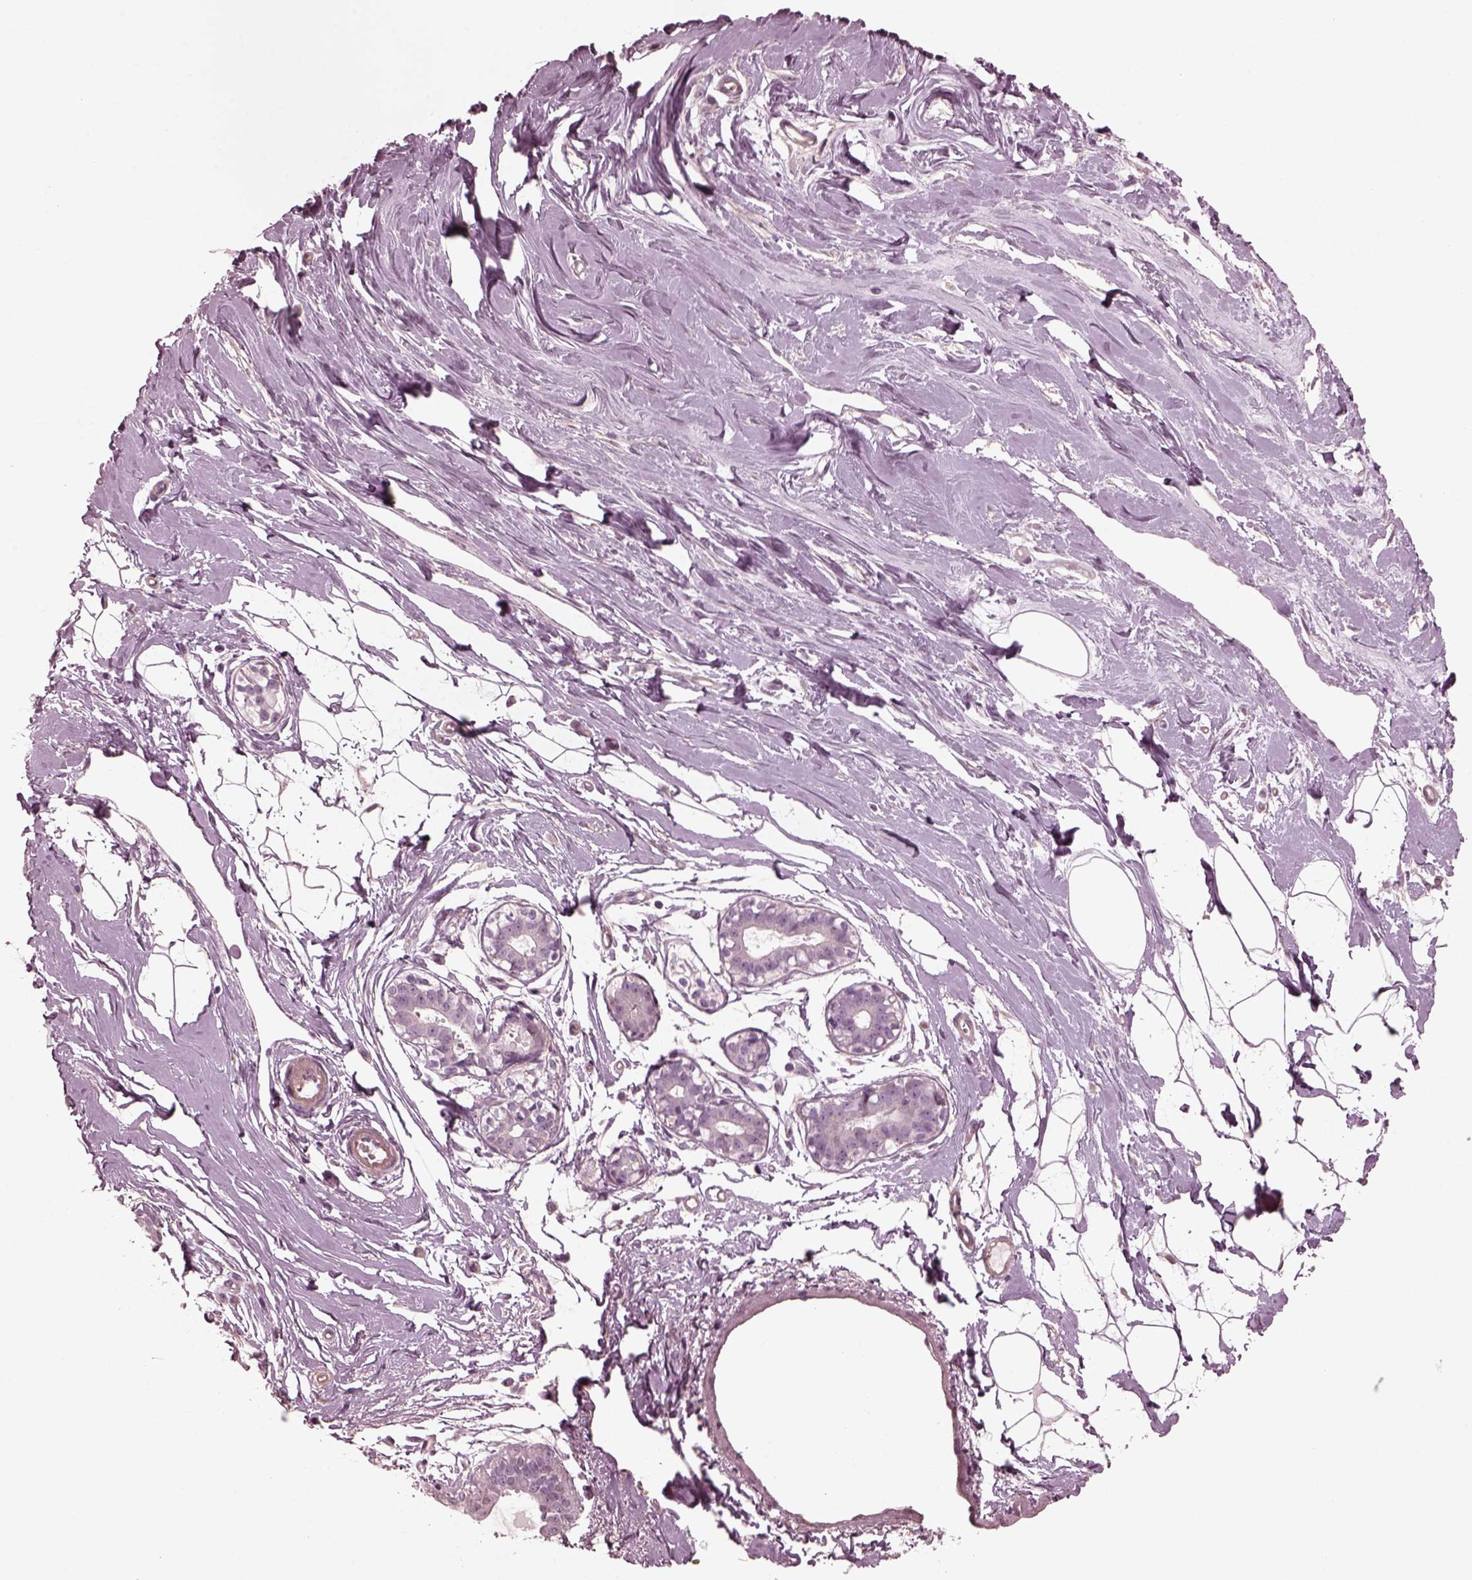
{"staining": {"intensity": "negative", "quantity": "none", "location": "none"}, "tissue": "breast", "cell_type": "Adipocytes", "image_type": "normal", "snomed": [{"axis": "morphology", "description": "Normal tissue, NOS"}, {"axis": "topography", "description": "Breast"}], "caption": "Photomicrograph shows no significant protein expression in adipocytes of normal breast. (Brightfield microscopy of DAB (3,3'-diaminobenzidine) IHC at high magnification).", "gene": "KIF6", "patient": {"sex": "female", "age": 49}}